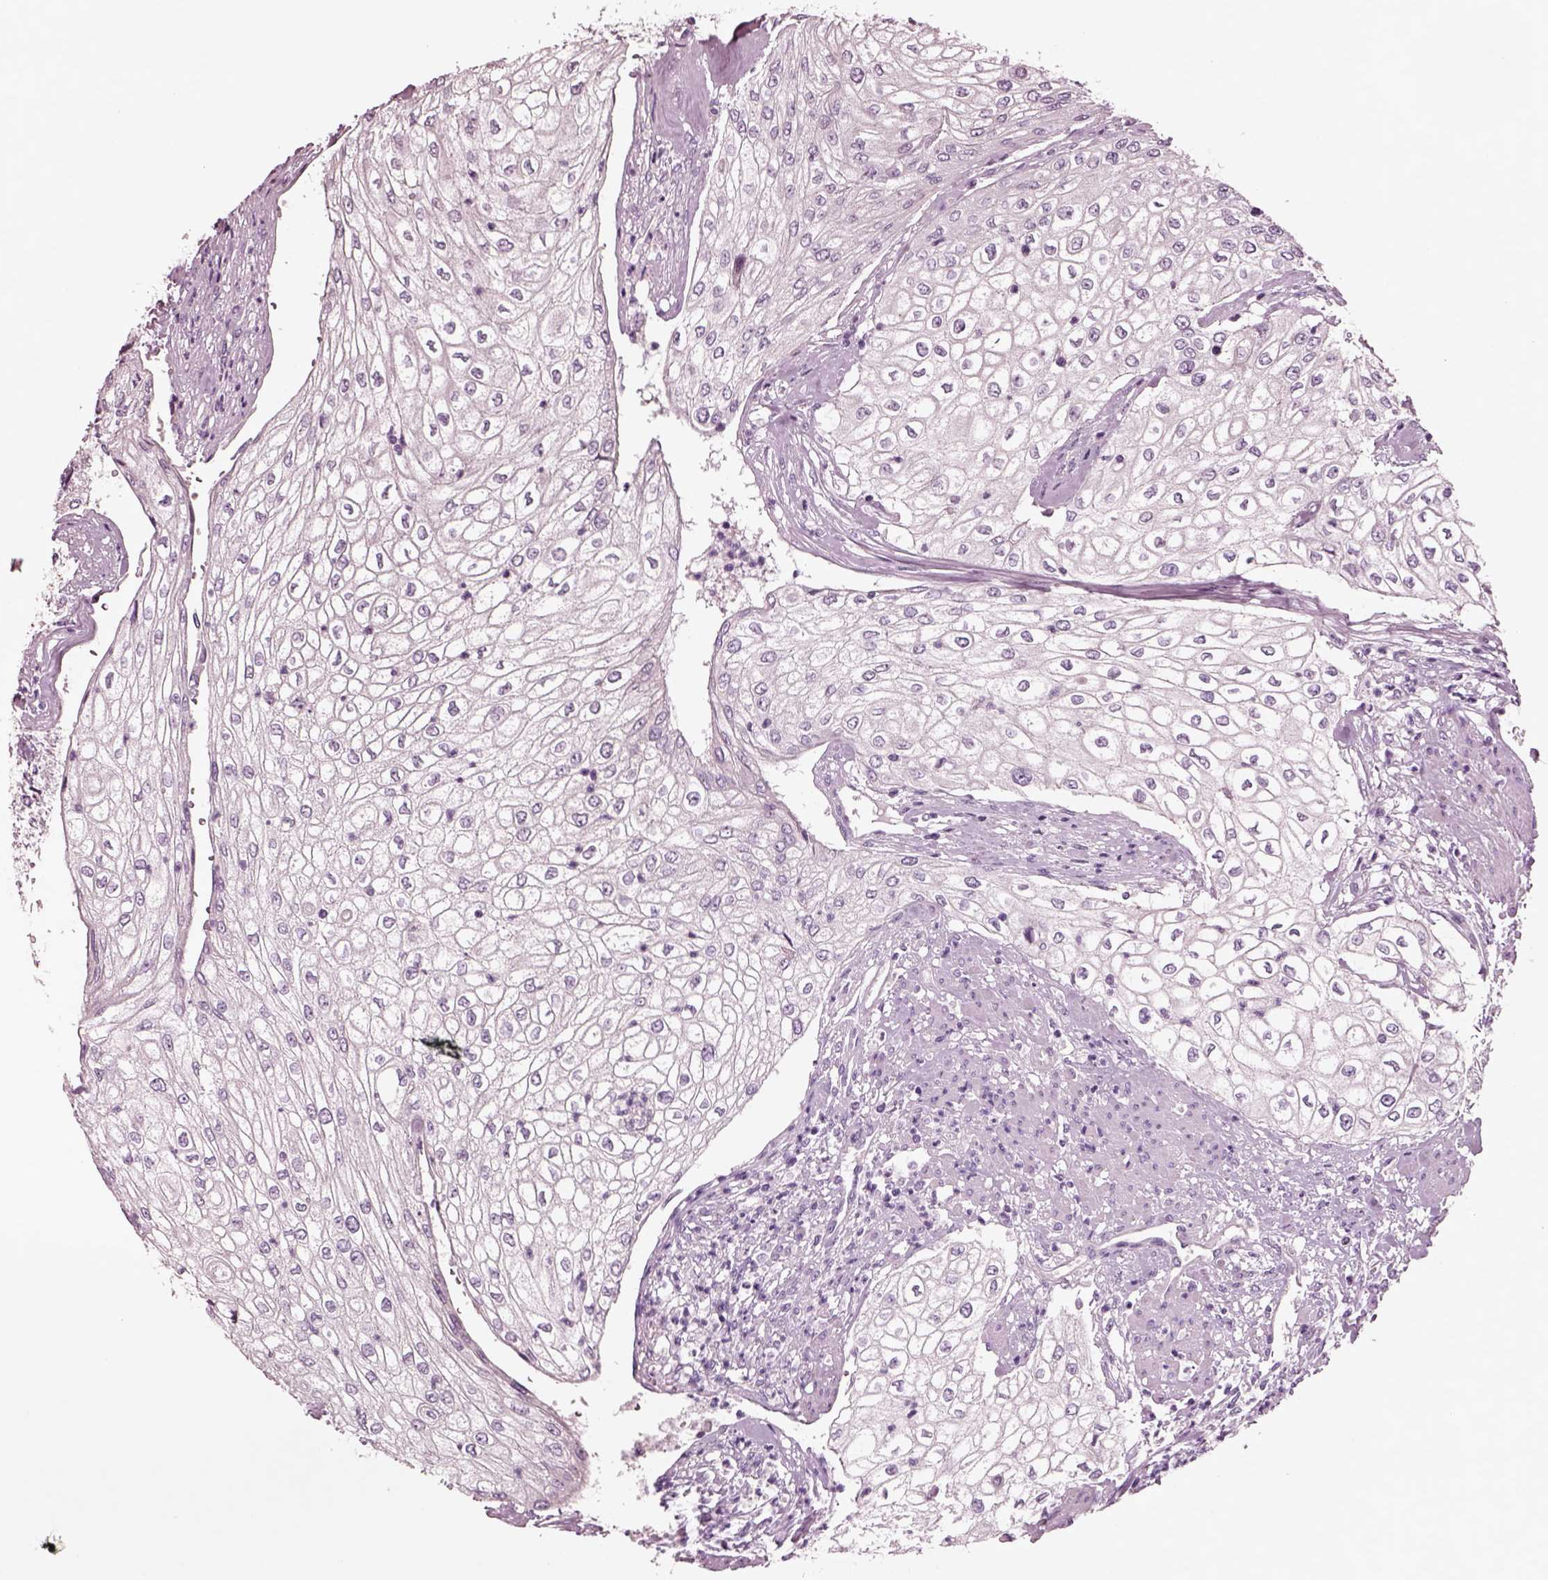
{"staining": {"intensity": "negative", "quantity": "none", "location": "none"}, "tissue": "urothelial cancer", "cell_type": "Tumor cells", "image_type": "cancer", "snomed": [{"axis": "morphology", "description": "Urothelial carcinoma, High grade"}, {"axis": "topography", "description": "Urinary bladder"}], "caption": "Immunohistochemistry micrograph of high-grade urothelial carcinoma stained for a protein (brown), which demonstrates no expression in tumor cells. (Brightfield microscopy of DAB immunohistochemistry (IHC) at high magnification).", "gene": "NMRK2", "patient": {"sex": "male", "age": 62}}